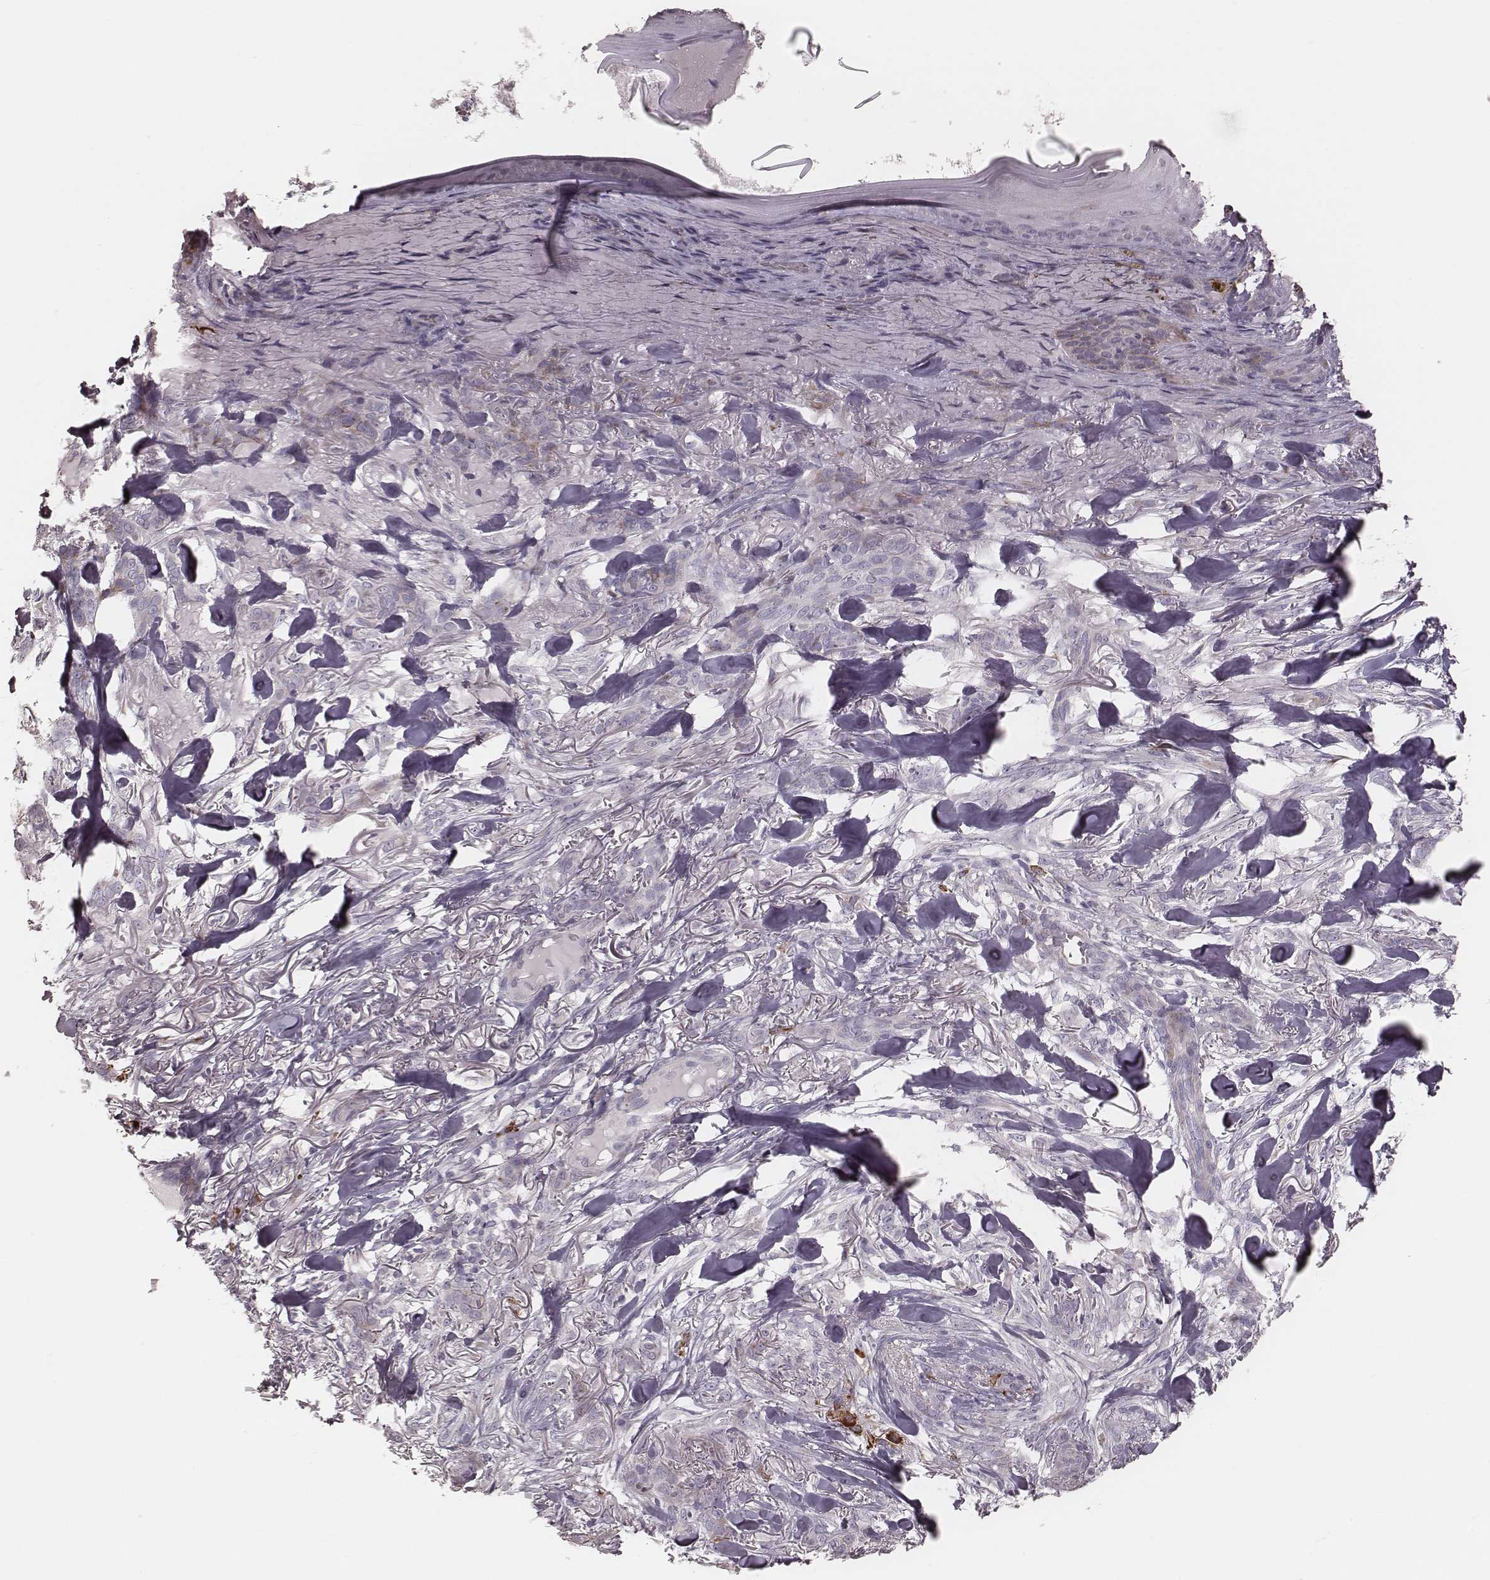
{"staining": {"intensity": "moderate", "quantity": "25%-75%", "location": "cytoplasmic/membranous"}, "tissue": "skin cancer", "cell_type": "Tumor cells", "image_type": "cancer", "snomed": [{"axis": "morphology", "description": "Basal cell carcinoma"}, {"axis": "topography", "description": "Skin"}], "caption": "There is medium levels of moderate cytoplasmic/membranous positivity in tumor cells of skin basal cell carcinoma, as demonstrated by immunohistochemical staining (brown color).", "gene": "KIF5C", "patient": {"sex": "female", "age": 61}}